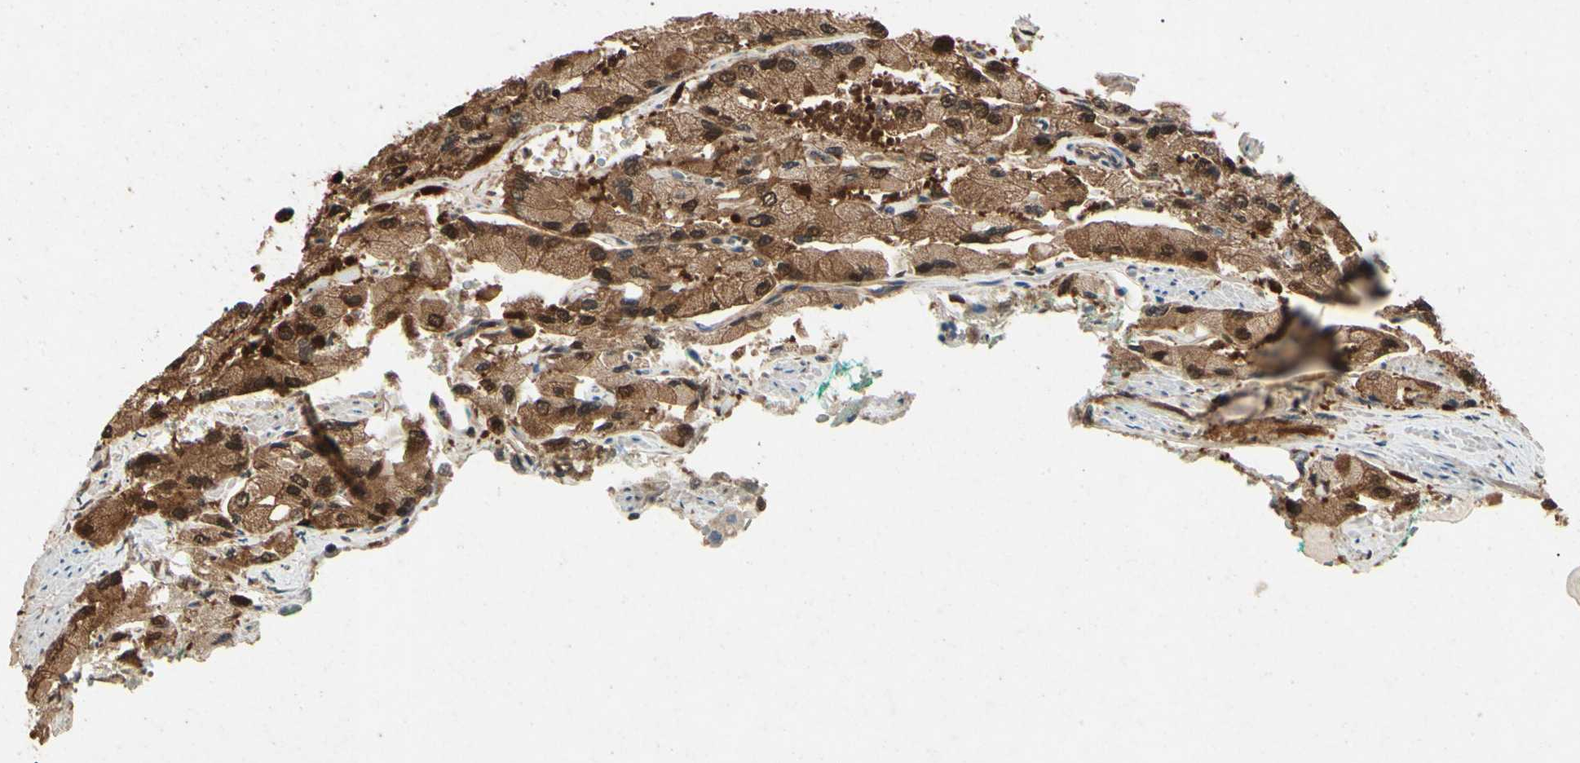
{"staining": {"intensity": "moderate", "quantity": ">75%", "location": "cytoplasmic/membranous,nuclear"}, "tissue": "prostate cancer", "cell_type": "Tumor cells", "image_type": "cancer", "snomed": [{"axis": "morphology", "description": "Adenocarcinoma, High grade"}, {"axis": "topography", "description": "Prostate"}], "caption": "The histopathology image shows staining of prostate cancer (adenocarcinoma (high-grade)), revealing moderate cytoplasmic/membranous and nuclear protein staining (brown color) within tumor cells.", "gene": "YWHAQ", "patient": {"sex": "male", "age": 58}}